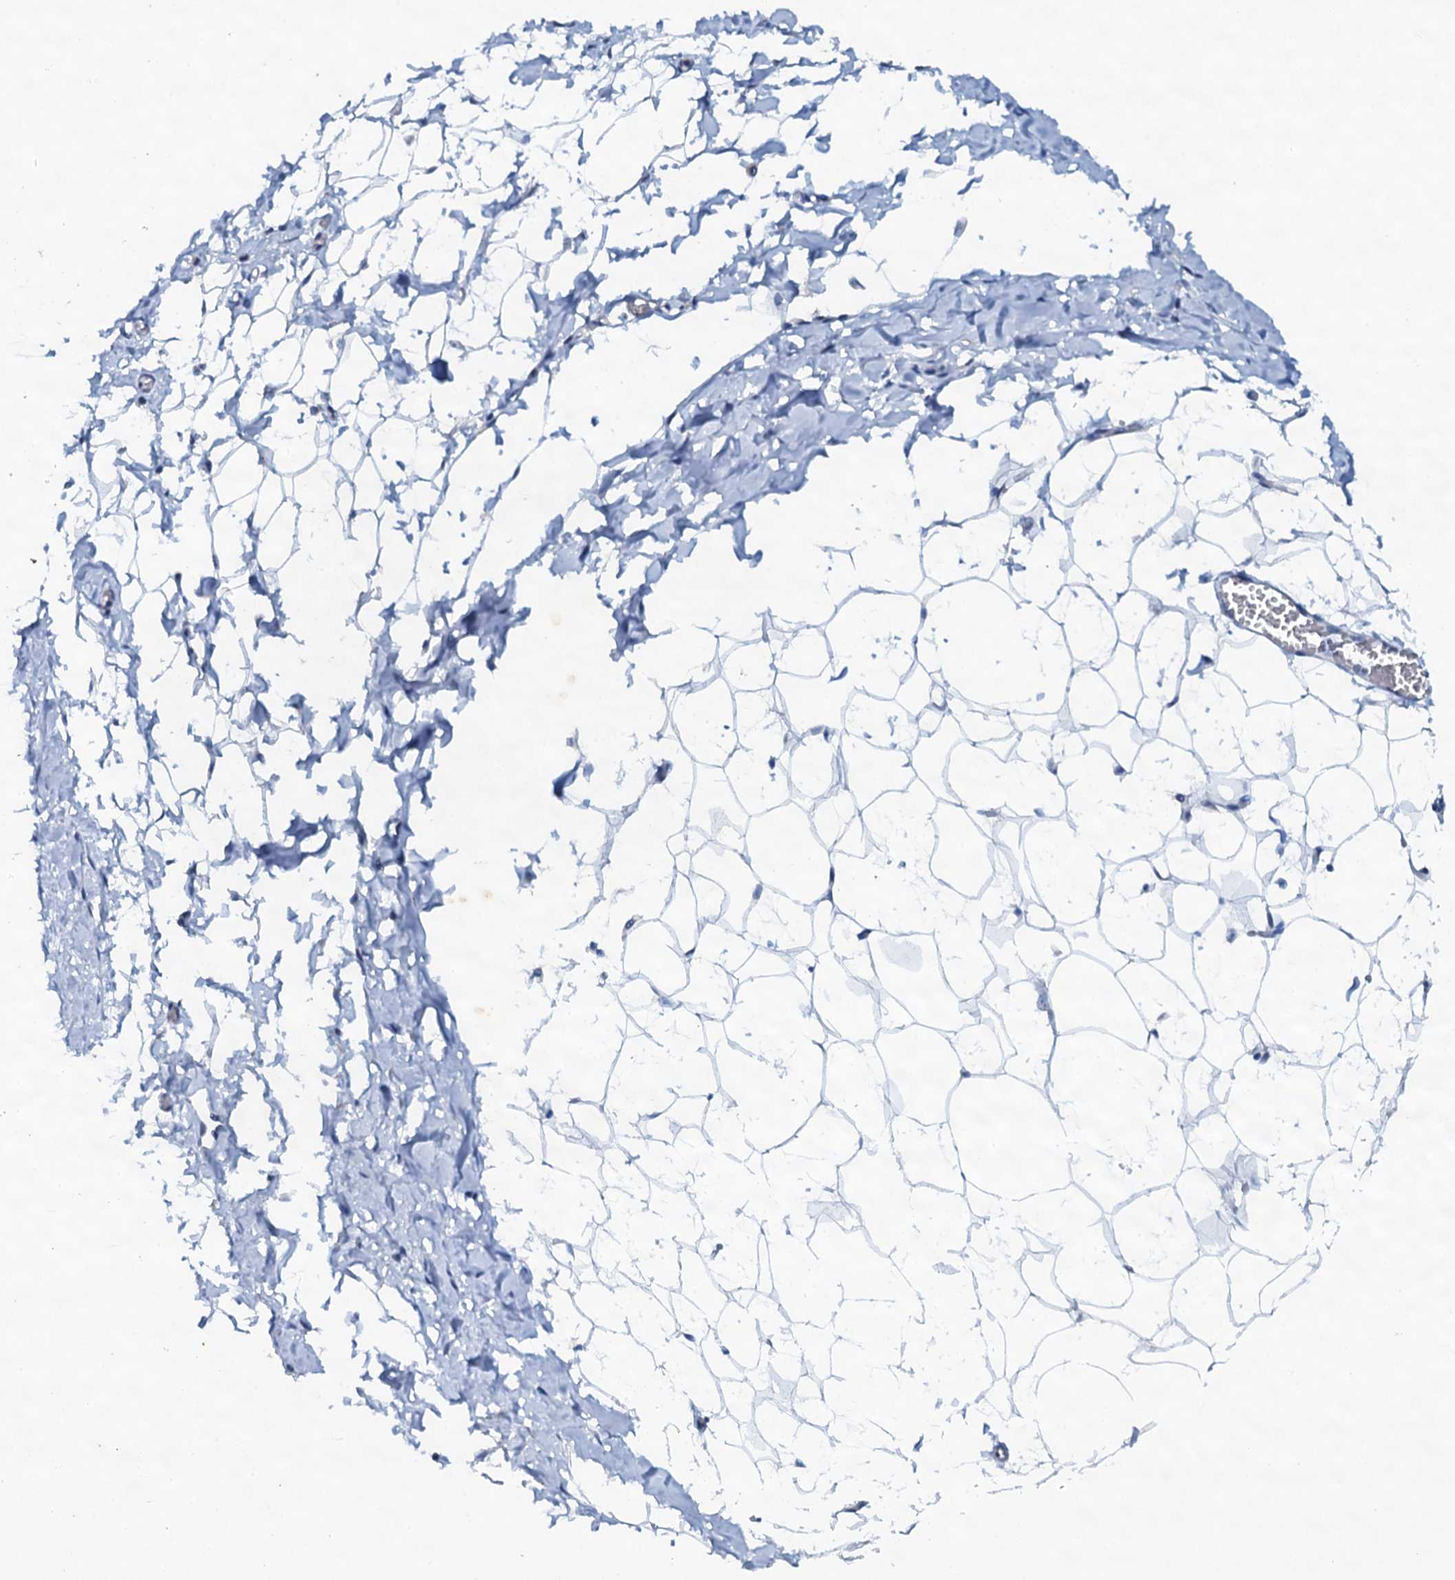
{"staining": {"intensity": "negative", "quantity": "none", "location": "none"}, "tissue": "breast", "cell_type": "Adipocytes", "image_type": "normal", "snomed": [{"axis": "morphology", "description": "Normal tissue, NOS"}, {"axis": "topography", "description": "Breast"}], "caption": "Immunohistochemistry histopathology image of normal human breast stained for a protein (brown), which demonstrates no staining in adipocytes. (DAB (3,3'-diaminobenzidine) immunohistochemistry, high magnification).", "gene": "SNTA1", "patient": {"sex": "female", "age": 27}}